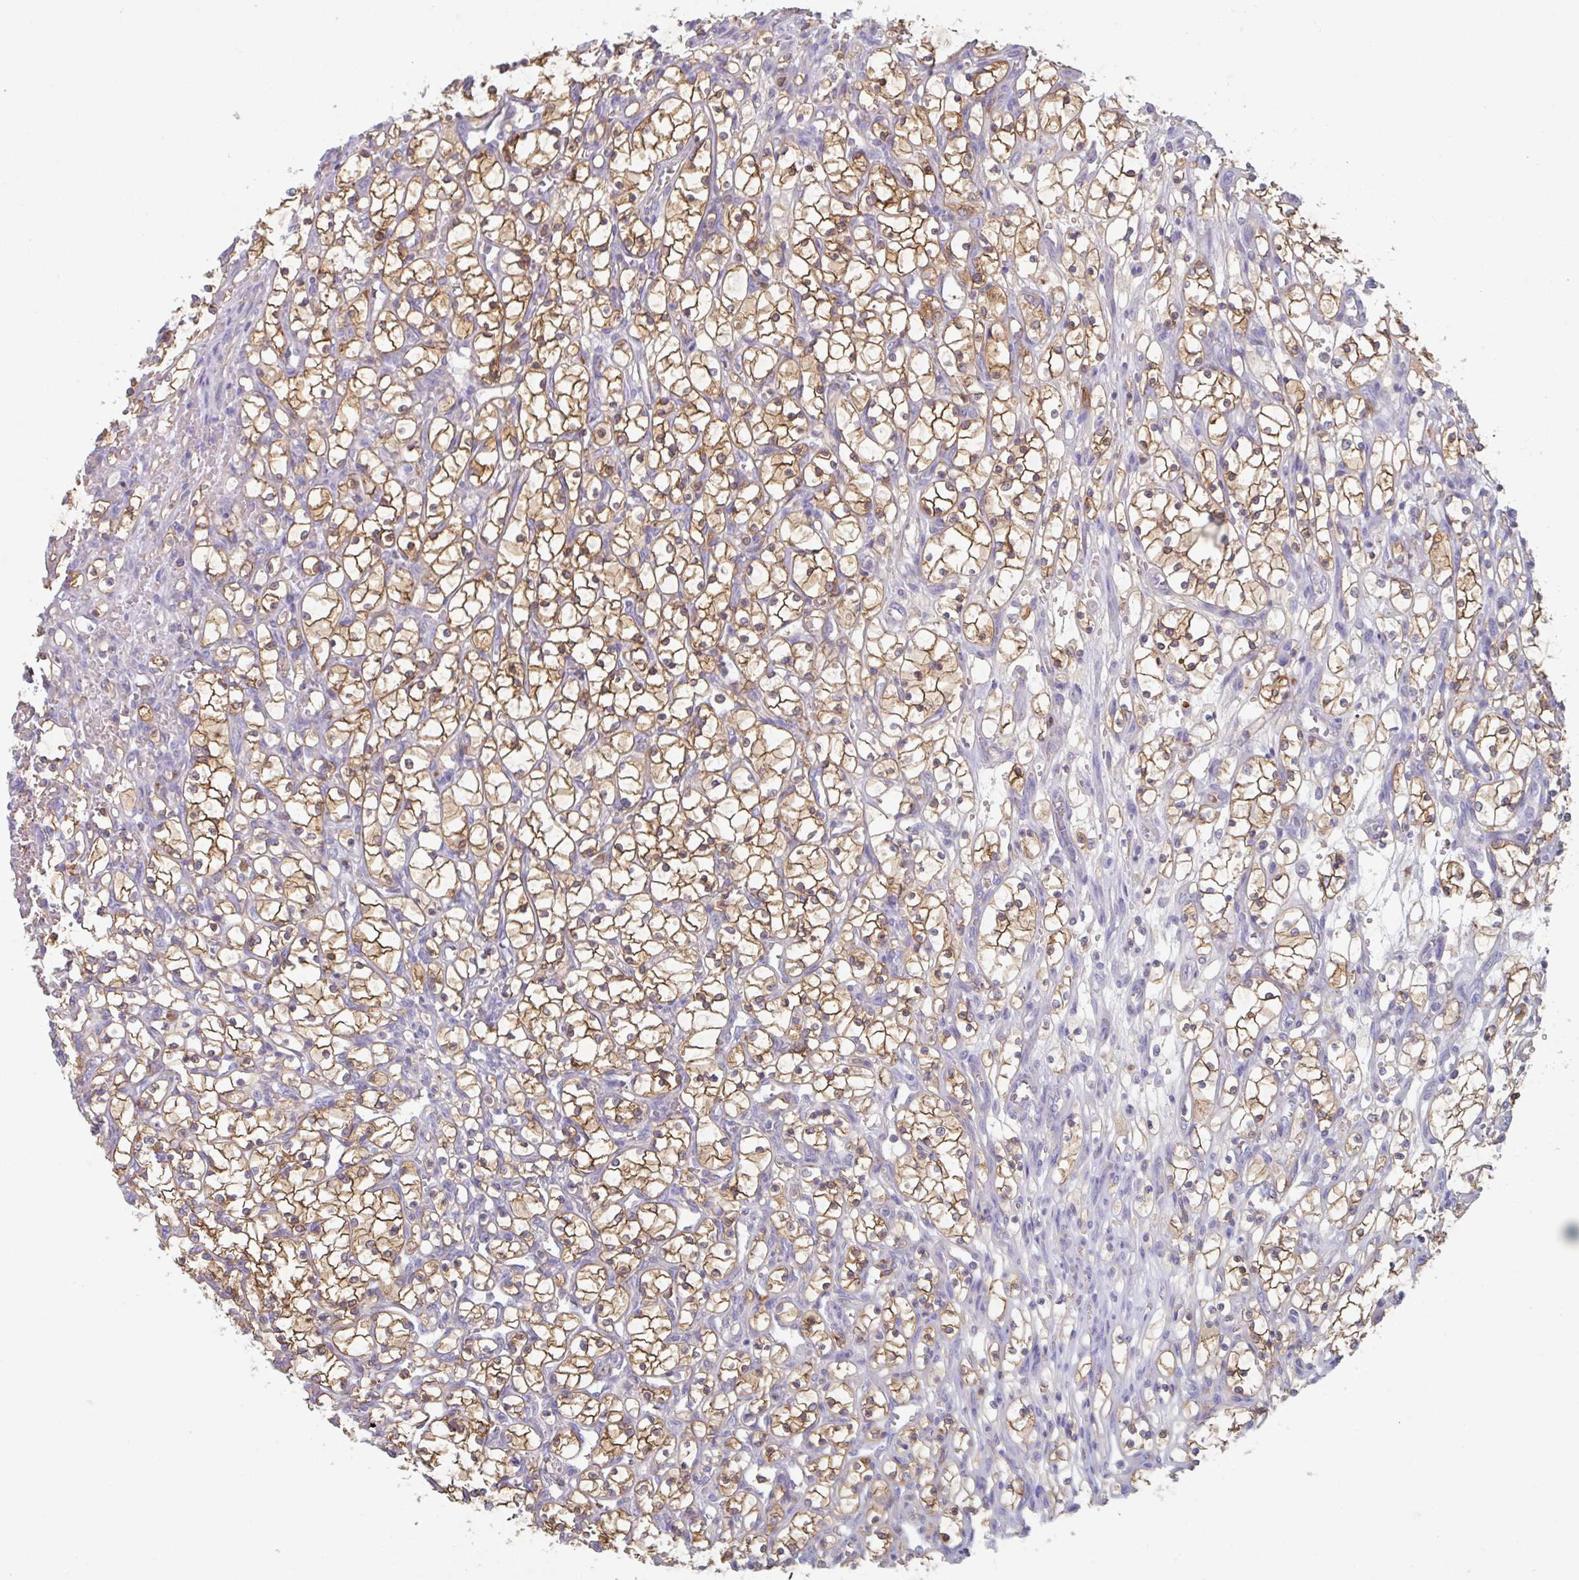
{"staining": {"intensity": "moderate", "quantity": ">75%", "location": "cytoplasmic/membranous"}, "tissue": "renal cancer", "cell_type": "Tumor cells", "image_type": "cancer", "snomed": [{"axis": "morphology", "description": "Adenocarcinoma, NOS"}, {"axis": "topography", "description": "Kidney"}], "caption": "A micrograph of human renal cancer stained for a protein reveals moderate cytoplasmic/membranous brown staining in tumor cells.", "gene": "AMPD2", "patient": {"sex": "female", "age": 69}}